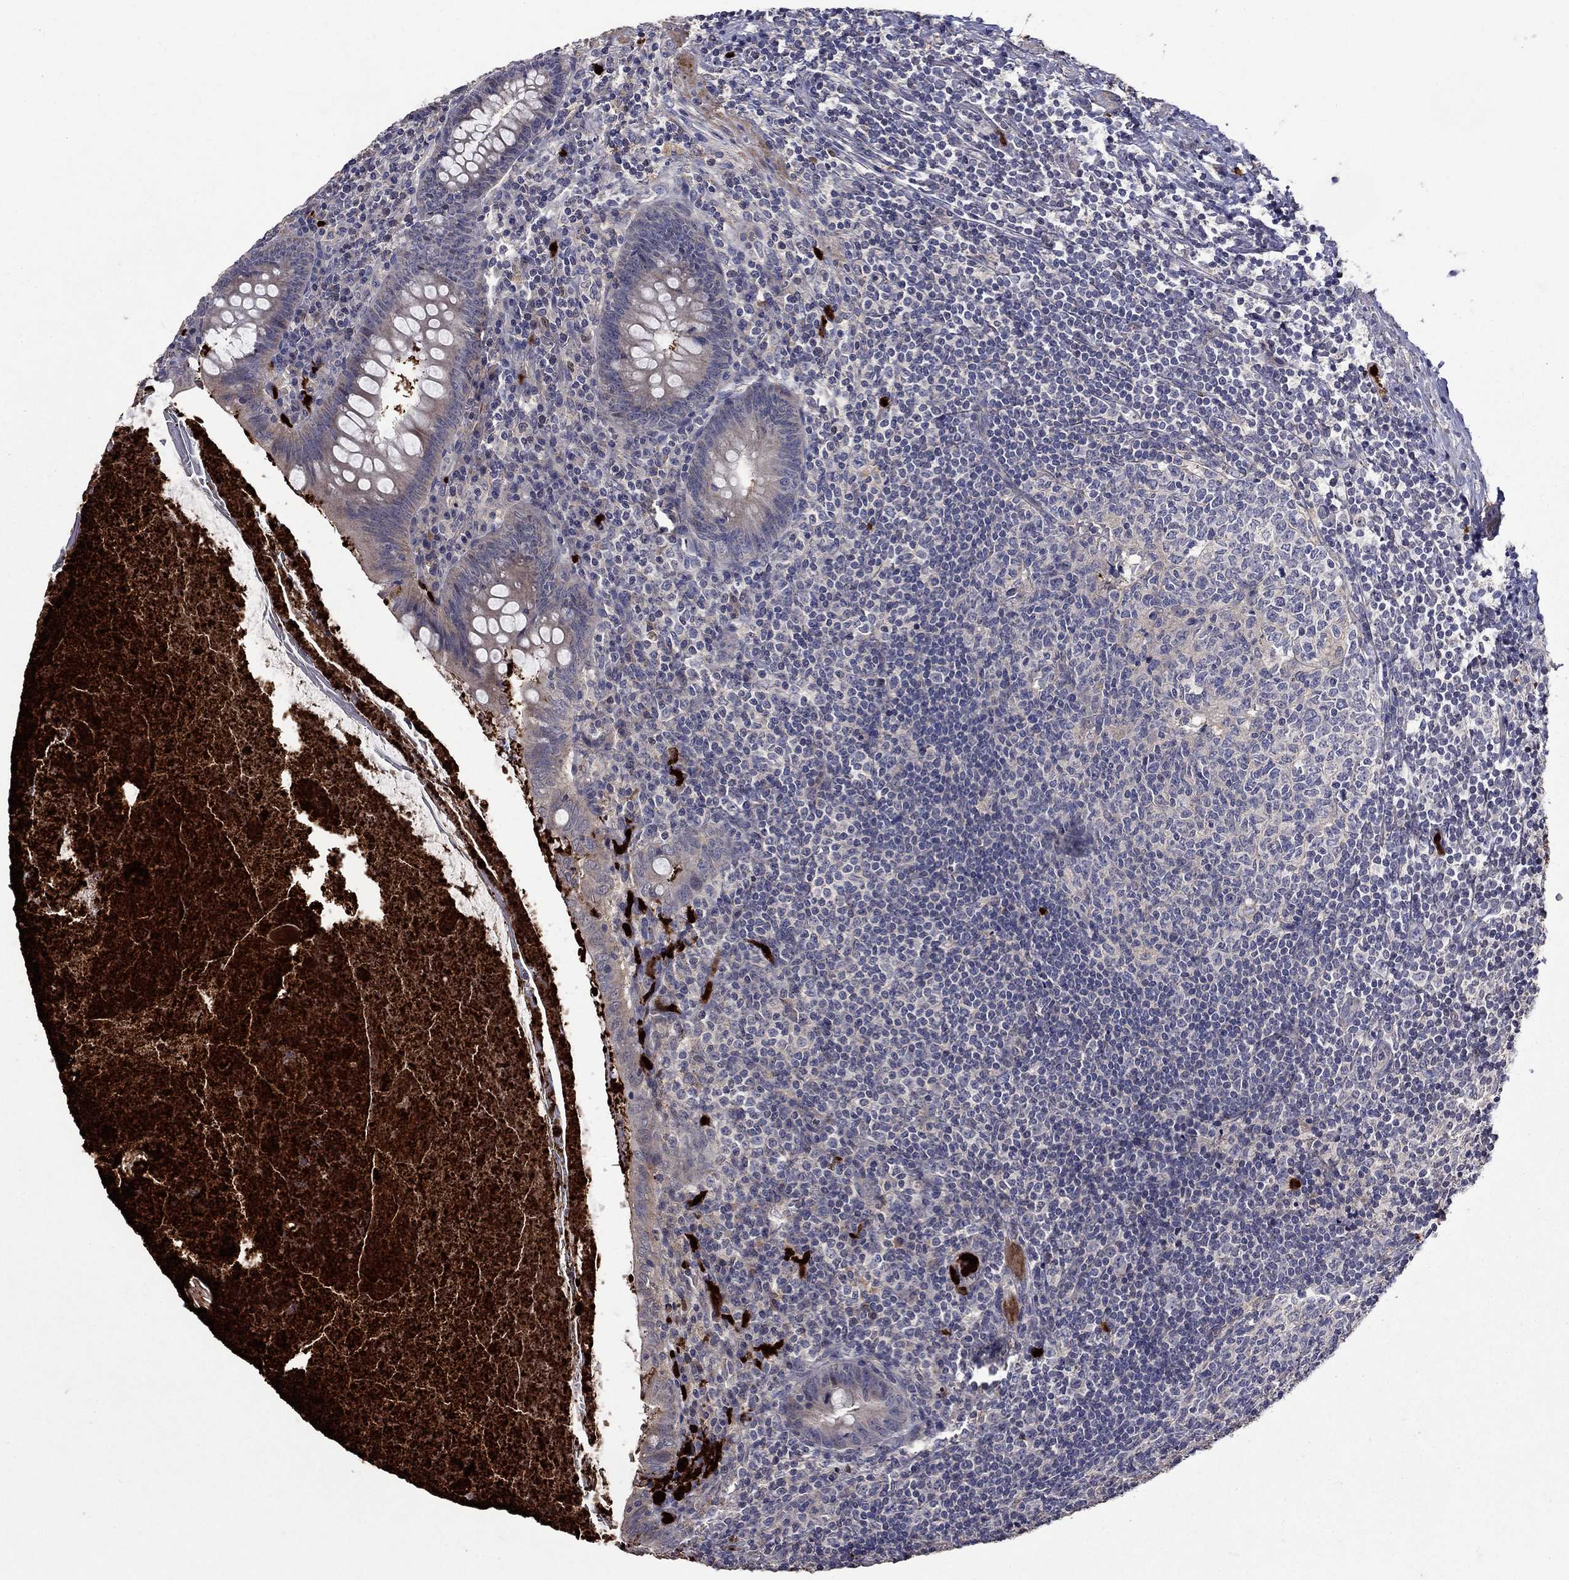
{"staining": {"intensity": "weak", "quantity": "<25%", "location": "cytoplasmic/membranous"}, "tissue": "appendix", "cell_type": "Glandular cells", "image_type": "normal", "snomed": [{"axis": "morphology", "description": "Normal tissue, NOS"}, {"axis": "topography", "description": "Appendix"}], "caption": "Immunohistochemistry (IHC) image of benign appendix: human appendix stained with DAB (3,3'-diaminobenzidine) shows no significant protein expression in glandular cells. Brightfield microscopy of IHC stained with DAB (brown) and hematoxylin (blue), captured at high magnification.", "gene": "SATB1", "patient": {"sex": "male", "age": 47}}